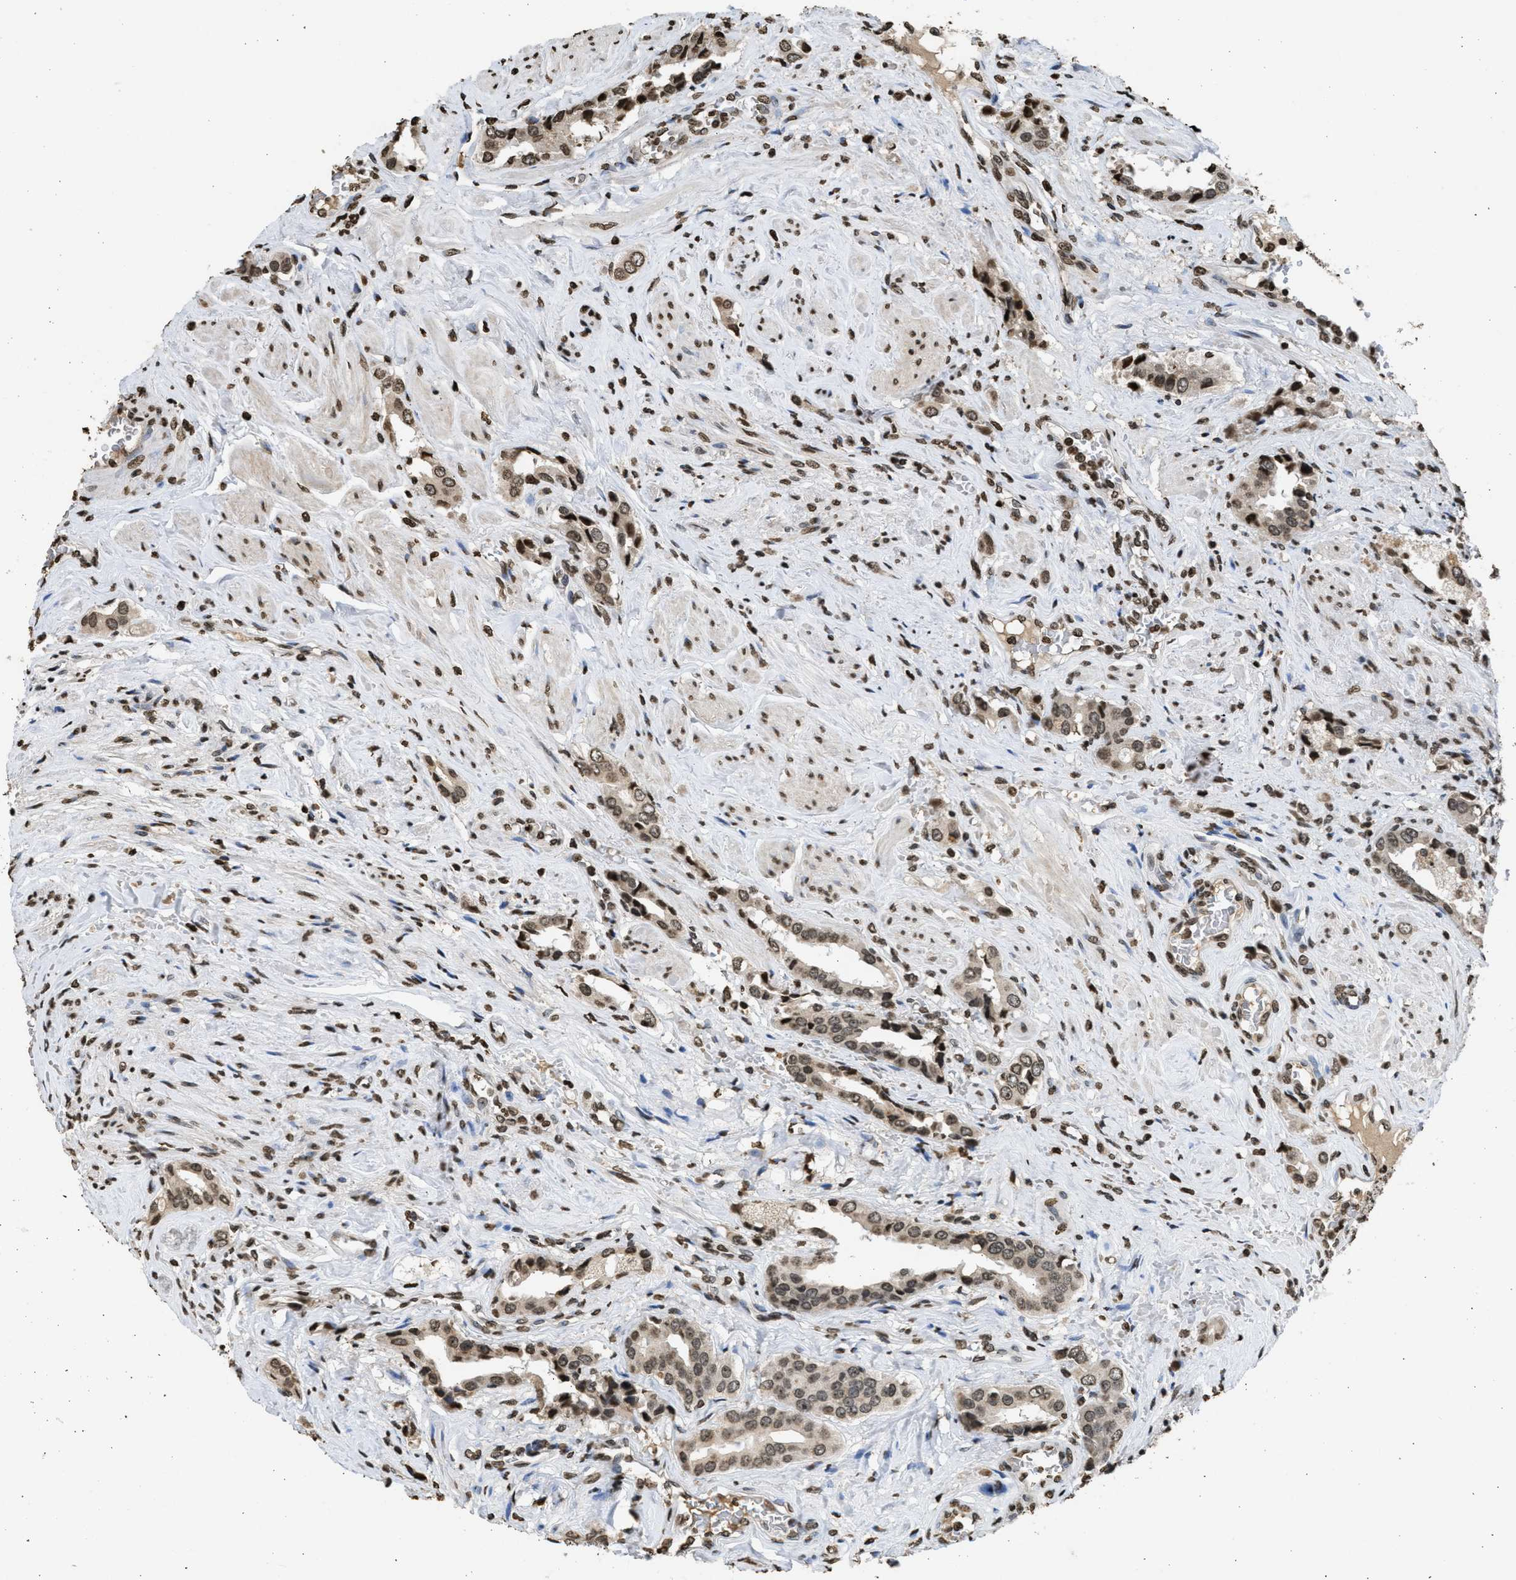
{"staining": {"intensity": "moderate", "quantity": ">75%", "location": "nuclear"}, "tissue": "prostate cancer", "cell_type": "Tumor cells", "image_type": "cancer", "snomed": [{"axis": "morphology", "description": "Adenocarcinoma, High grade"}, {"axis": "topography", "description": "Prostate"}], "caption": "Immunohistochemical staining of human prostate high-grade adenocarcinoma demonstrates moderate nuclear protein positivity in about >75% of tumor cells.", "gene": "RRAGC", "patient": {"sex": "male", "age": 52}}